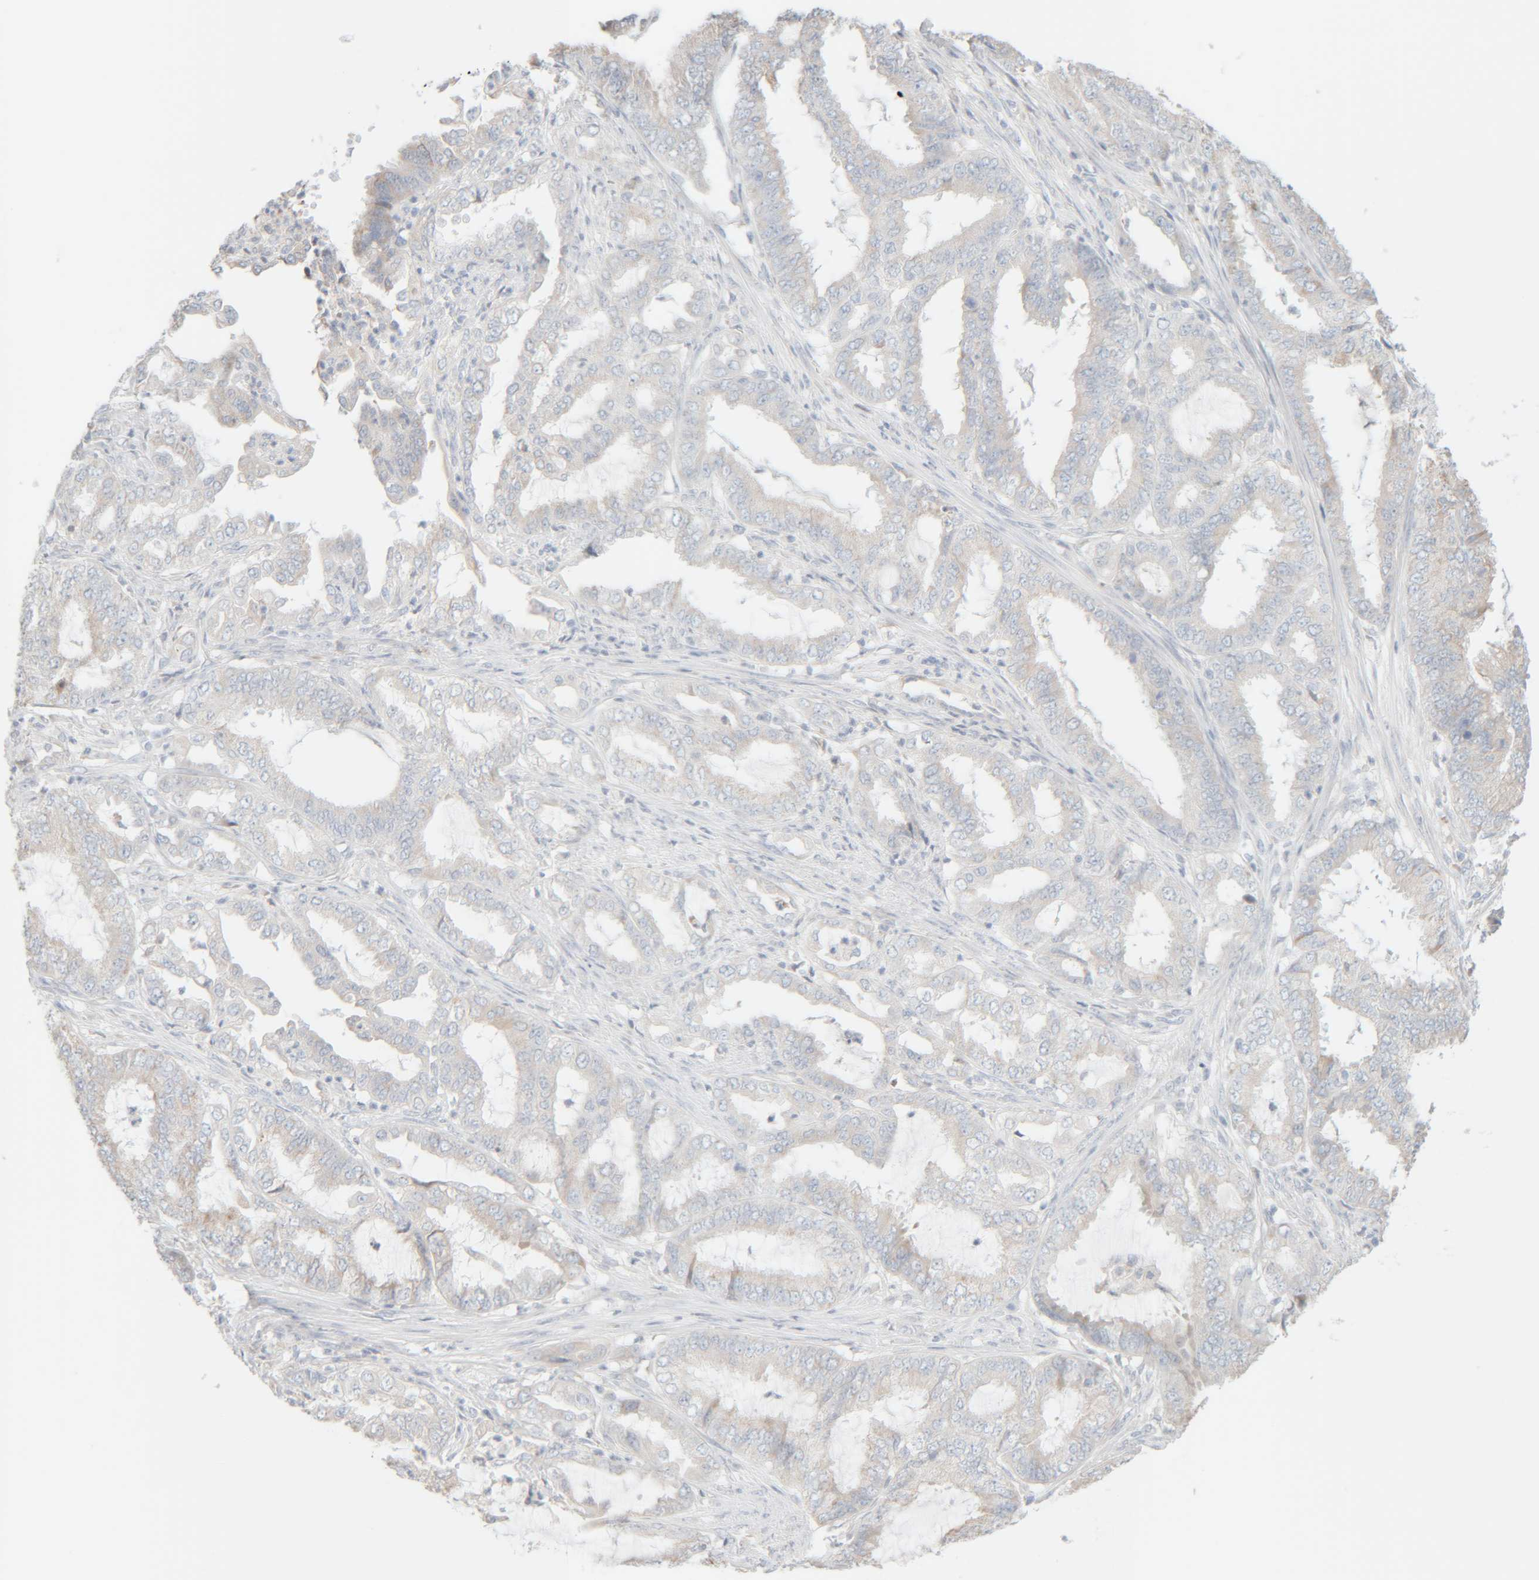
{"staining": {"intensity": "negative", "quantity": "none", "location": "none"}, "tissue": "endometrial cancer", "cell_type": "Tumor cells", "image_type": "cancer", "snomed": [{"axis": "morphology", "description": "Adenocarcinoma, NOS"}, {"axis": "topography", "description": "Endometrium"}], "caption": "Tumor cells show no significant staining in adenocarcinoma (endometrial).", "gene": "RIDA", "patient": {"sex": "female", "age": 51}}